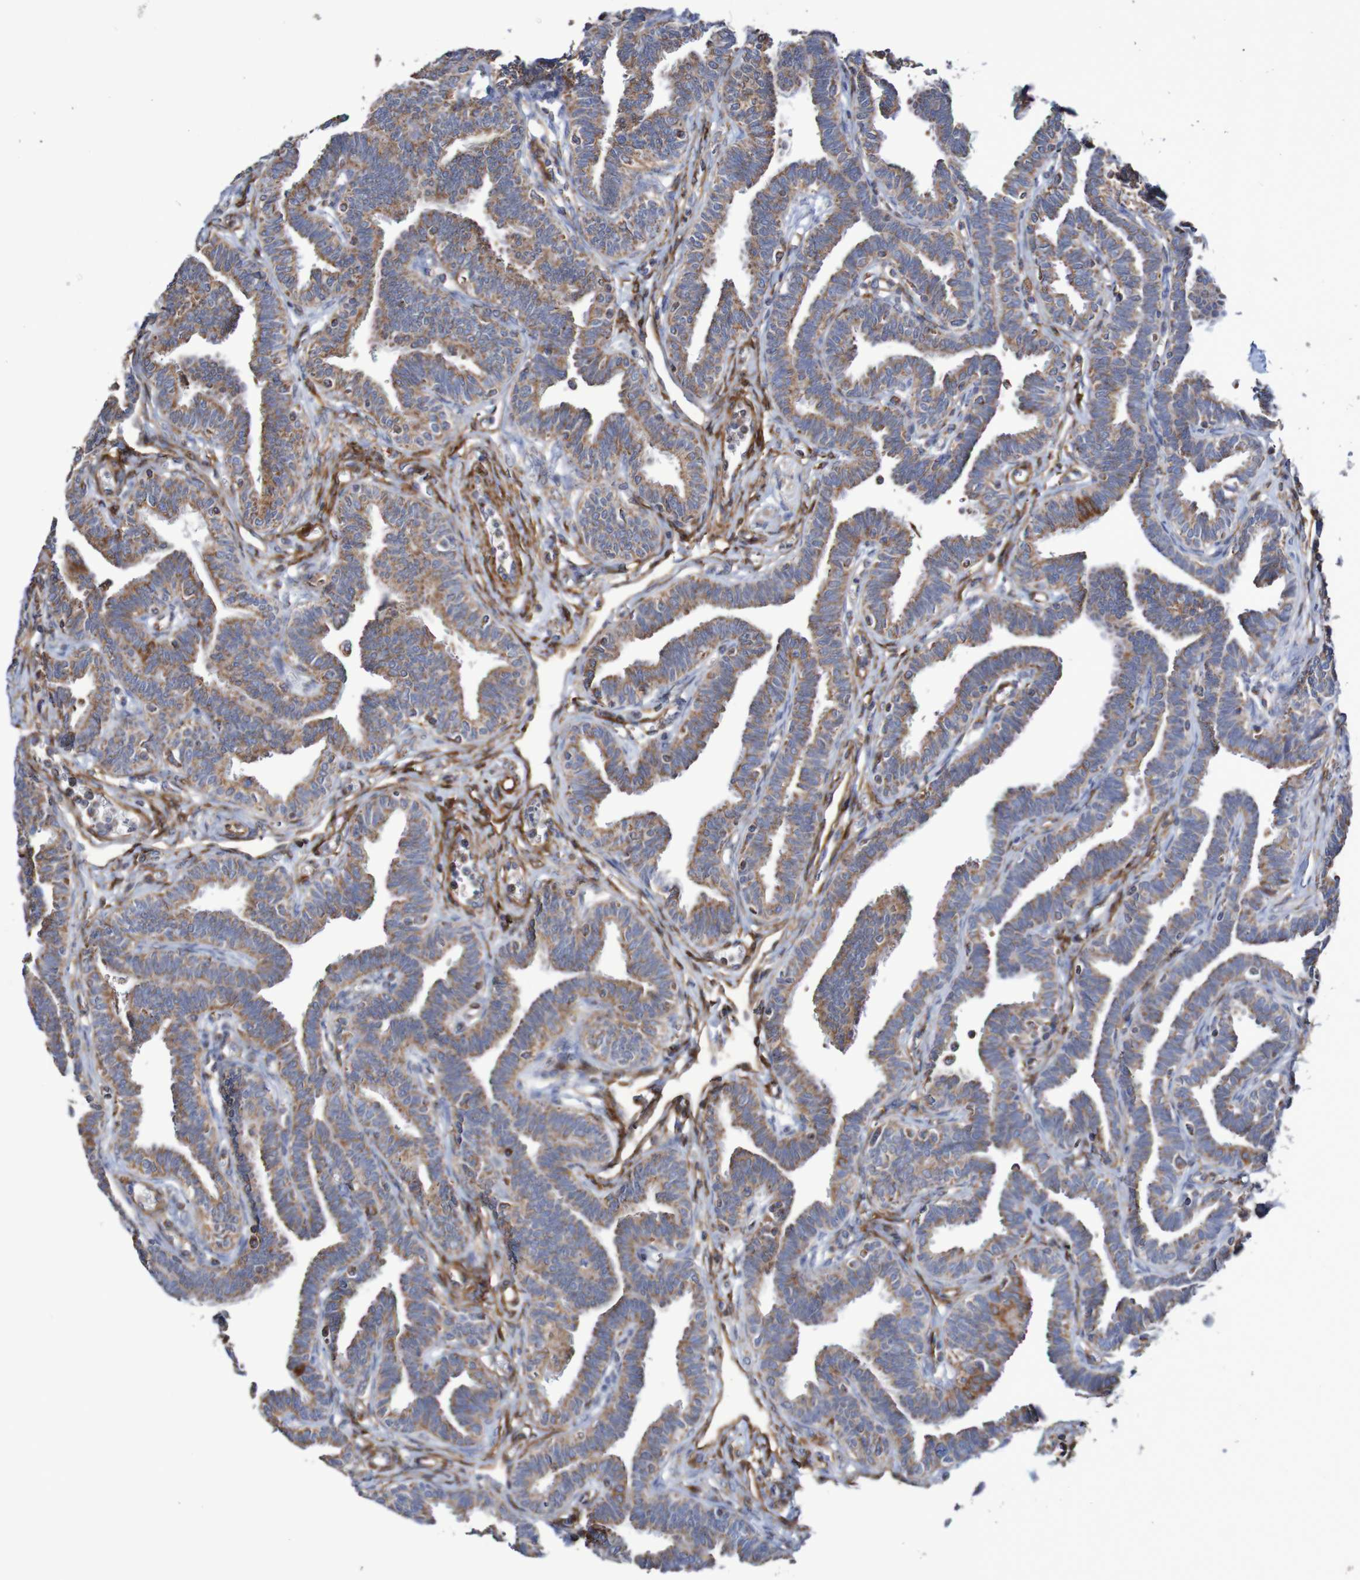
{"staining": {"intensity": "moderate", "quantity": ">75%", "location": "cytoplasmic/membranous"}, "tissue": "fallopian tube", "cell_type": "Glandular cells", "image_type": "normal", "snomed": [{"axis": "morphology", "description": "Normal tissue, NOS"}, {"axis": "topography", "description": "Fallopian tube"}, {"axis": "topography", "description": "Ovary"}], "caption": "Immunohistochemical staining of normal fallopian tube displays medium levels of moderate cytoplasmic/membranous expression in about >75% of glandular cells. (brown staining indicates protein expression, while blue staining denotes nuclei).", "gene": "MMEL1", "patient": {"sex": "female", "age": 23}}